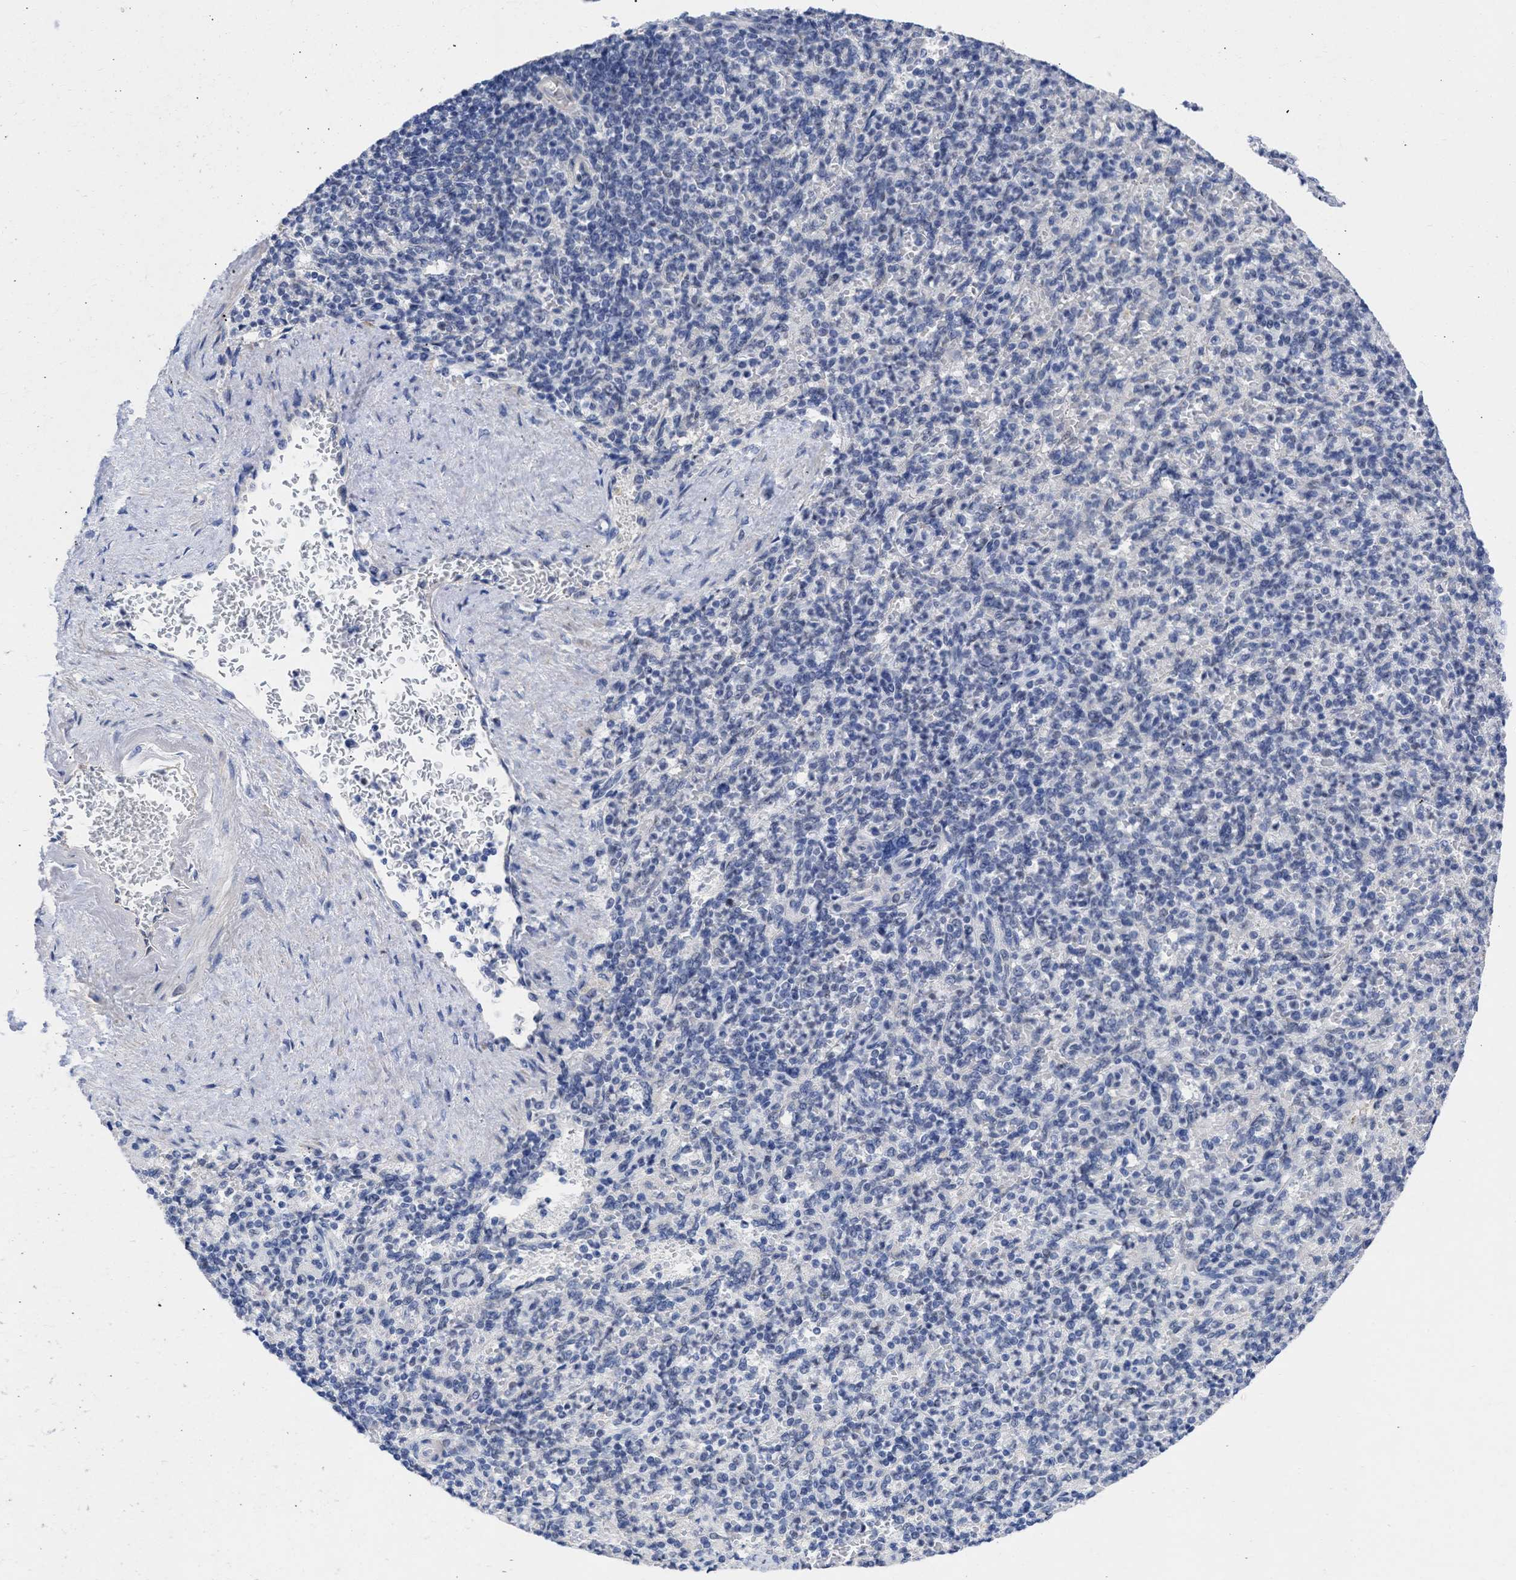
{"staining": {"intensity": "negative", "quantity": "none", "location": "none"}, "tissue": "spleen", "cell_type": "Cells in red pulp", "image_type": "normal", "snomed": [{"axis": "morphology", "description": "Normal tissue, NOS"}, {"axis": "topography", "description": "Spleen"}], "caption": "This is an immunohistochemistry histopathology image of benign human spleen. There is no staining in cells in red pulp.", "gene": "DDX41", "patient": {"sex": "female", "age": 74}}